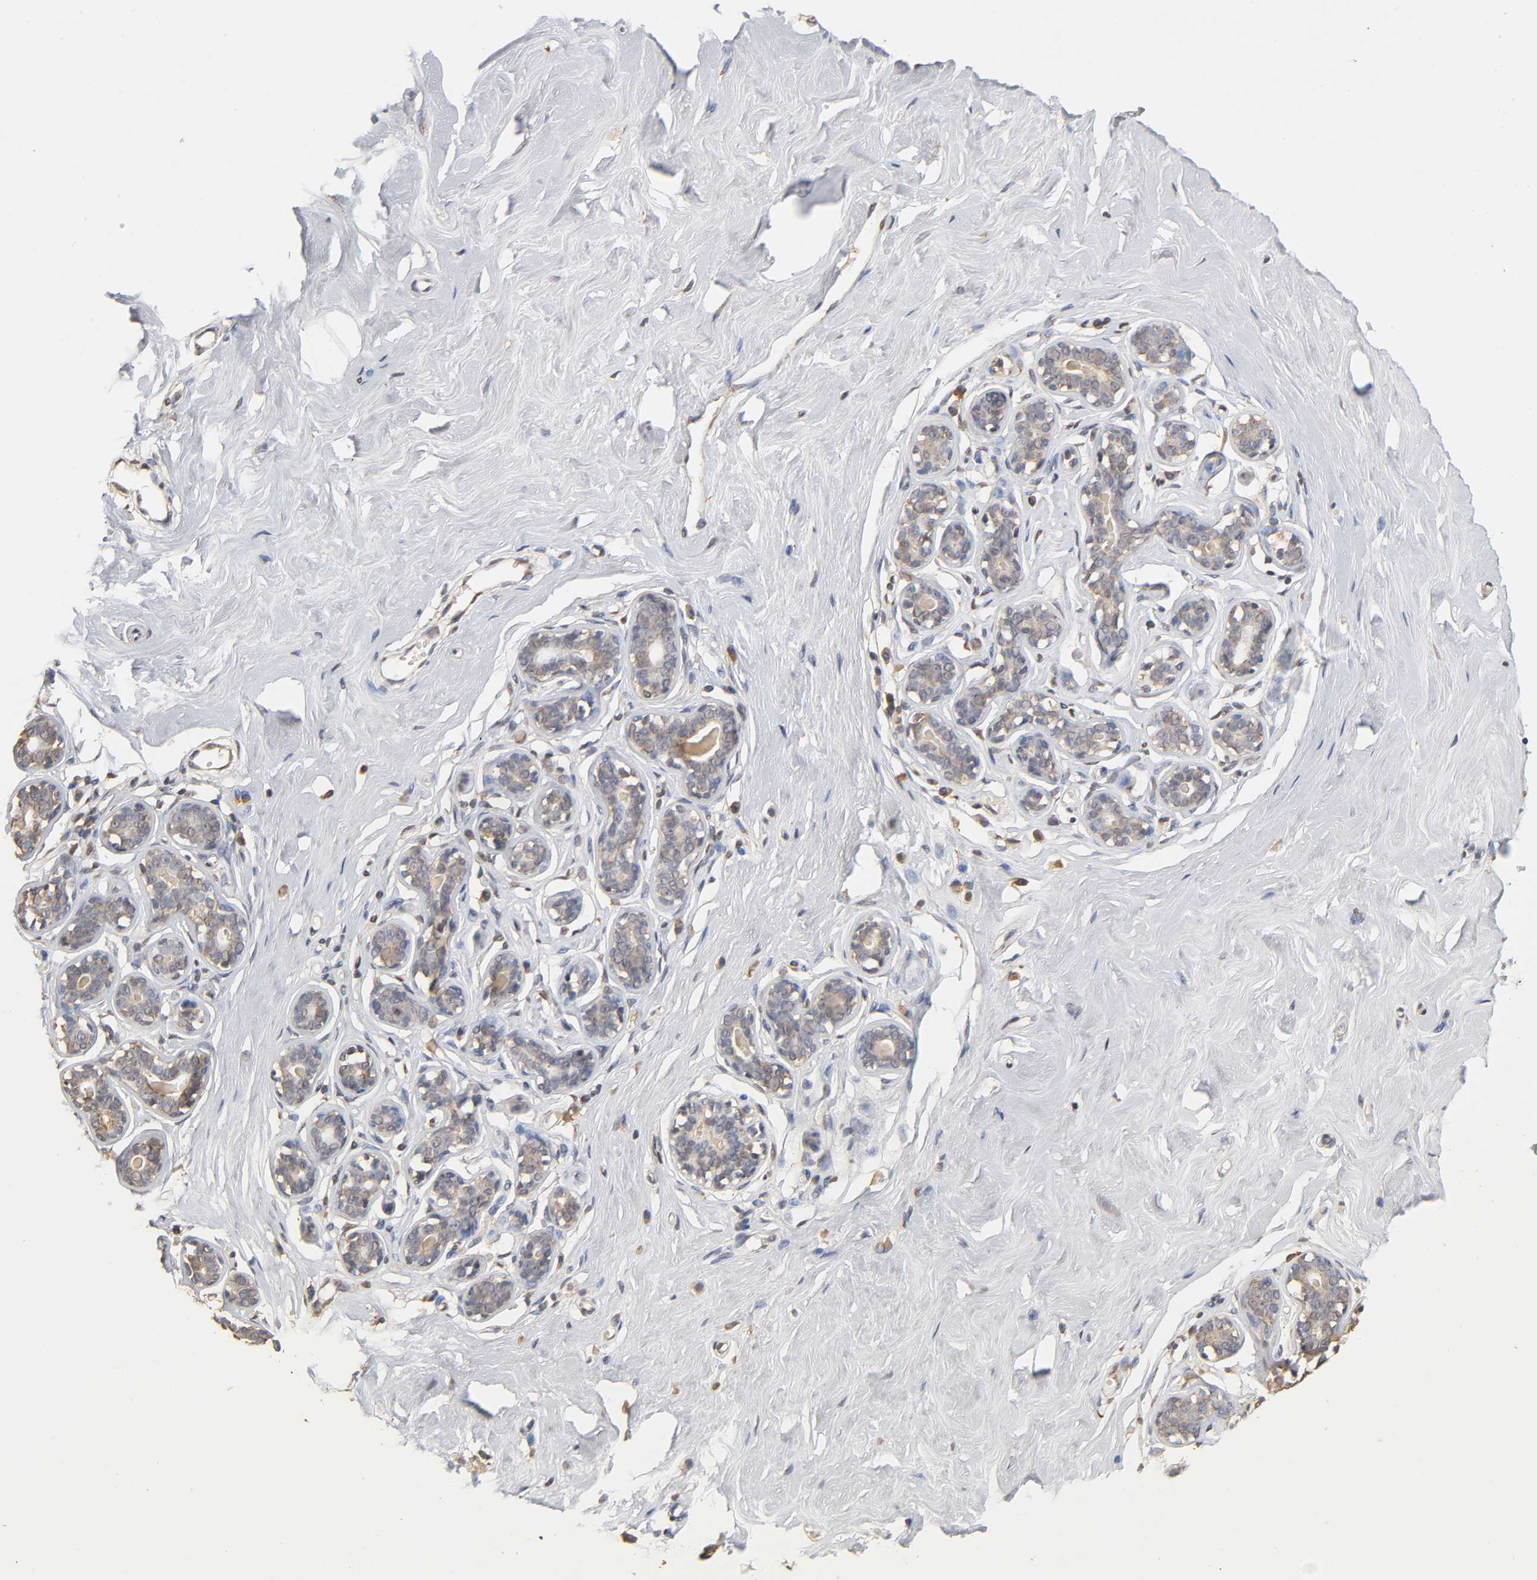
{"staining": {"intensity": "weak", "quantity": ">75%", "location": "cytoplasmic/membranous"}, "tissue": "breast", "cell_type": "Adipocytes", "image_type": "normal", "snomed": [{"axis": "morphology", "description": "Normal tissue, NOS"}, {"axis": "topography", "description": "Breast"}], "caption": "IHC histopathology image of normal breast: human breast stained using IHC shows low levels of weak protein expression localized specifically in the cytoplasmic/membranous of adipocytes, appearing as a cytoplasmic/membranous brown color.", "gene": "PKN1", "patient": {"sex": "female", "age": 23}}